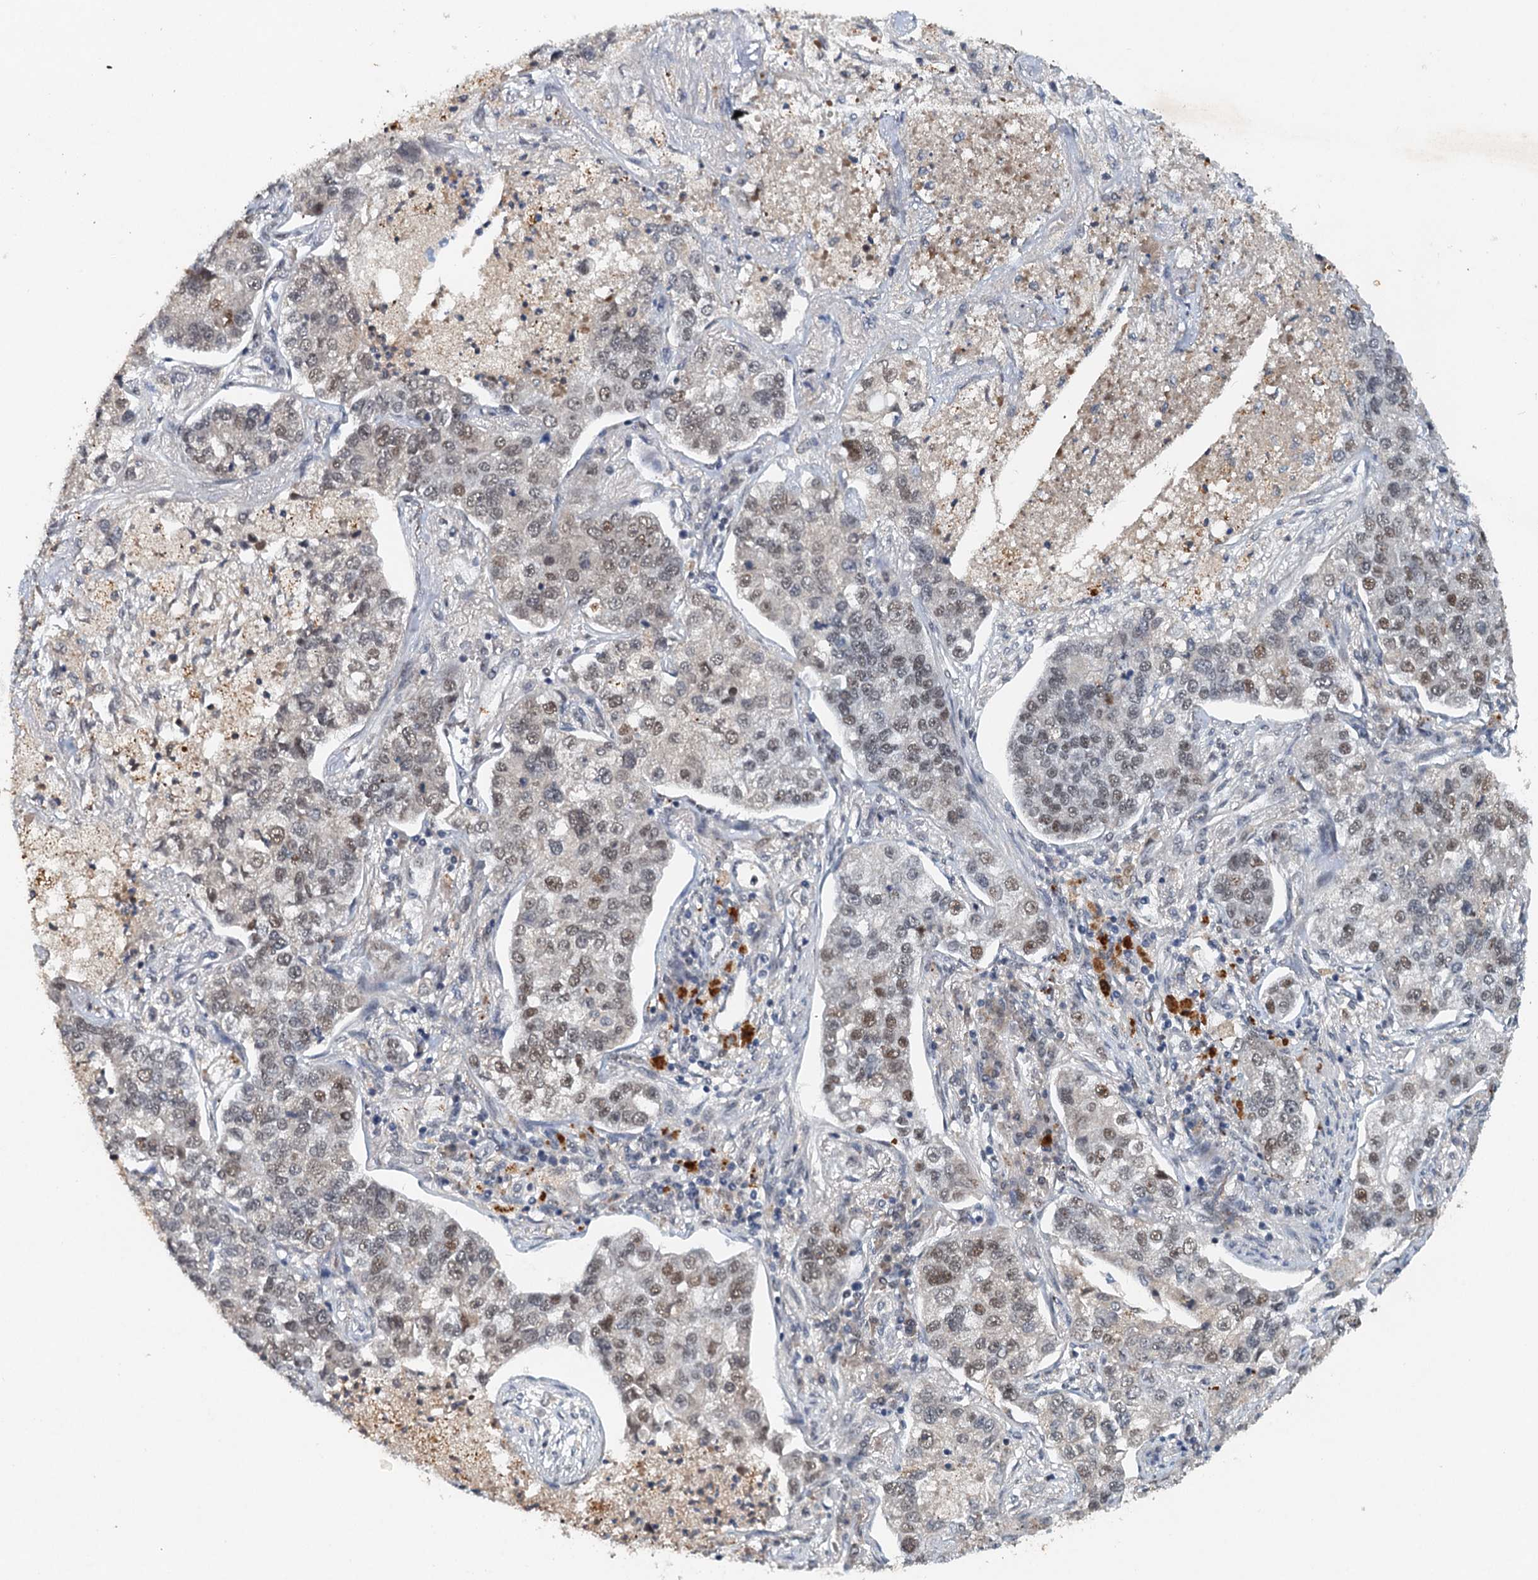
{"staining": {"intensity": "weak", "quantity": "25%-75%", "location": "nuclear"}, "tissue": "lung cancer", "cell_type": "Tumor cells", "image_type": "cancer", "snomed": [{"axis": "morphology", "description": "Adenocarcinoma, NOS"}, {"axis": "topography", "description": "Lung"}], "caption": "Brown immunohistochemical staining in lung adenocarcinoma displays weak nuclear staining in about 25%-75% of tumor cells.", "gene": "CSTF3", "patient": {"sex": "male", "age": 49}}